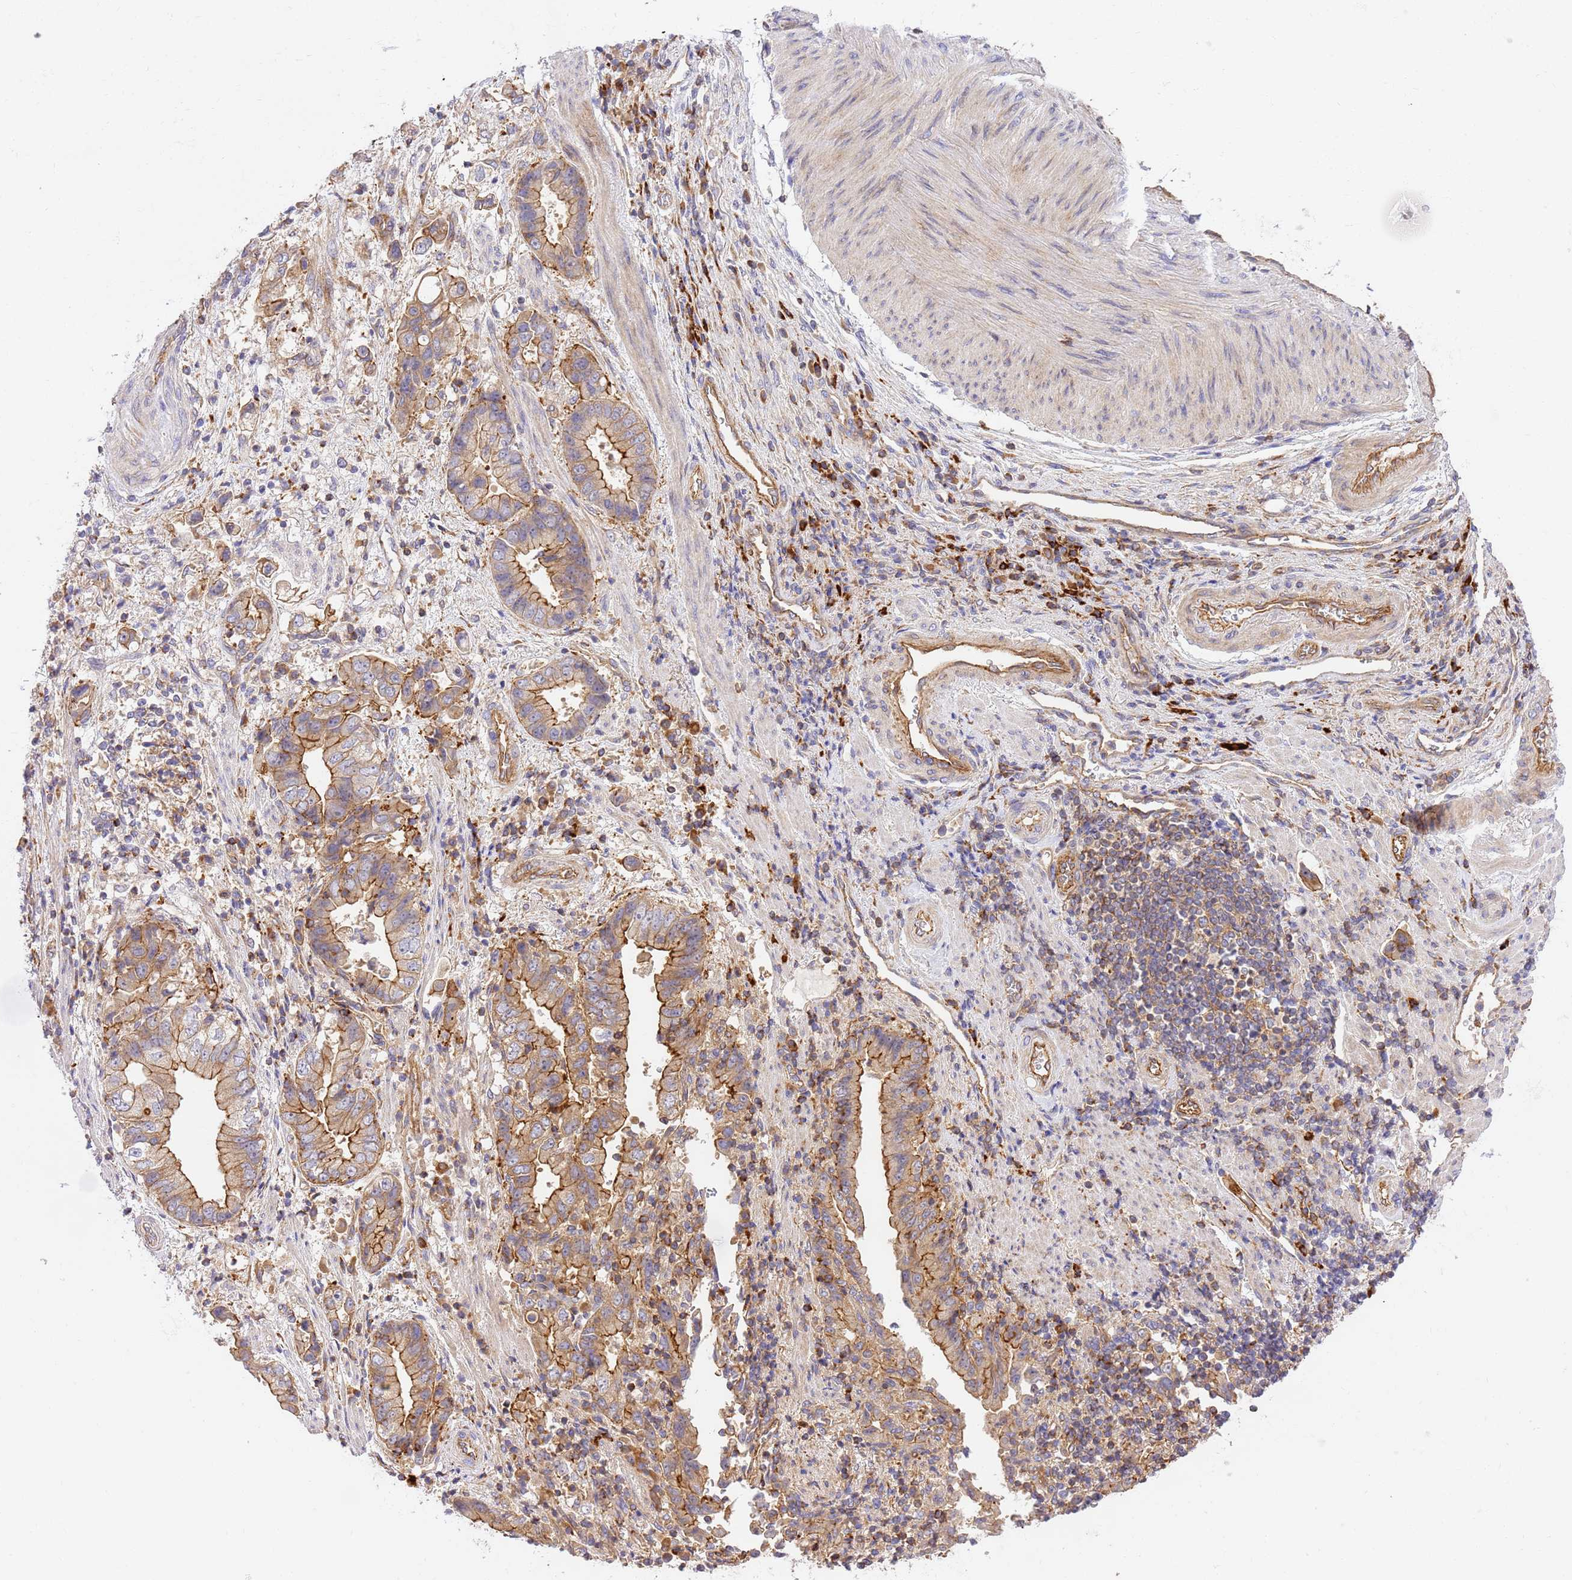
{"staining": {"intensity": "moderate", "quantity": ">75%", "location": "cytoplasmic/membranous"}, "tissue": "stomach cancer", "cell_type": "Tumor cells", "image_type": "cancer", "snomed": [{"axis": "morphology", "description": "Adenocarcinoma, NOS"}, {"axis": "topography", "description": "Stomach"}], "caption": "Adenocarcinoma (stomach) was stained to show a protein in brown. There is medium levels of moderate cytoplasmic/membranous staining in about >75% of tumor cells.", "gene": "EFCAB8", "patient": {"sex": "male", "age": 62}}